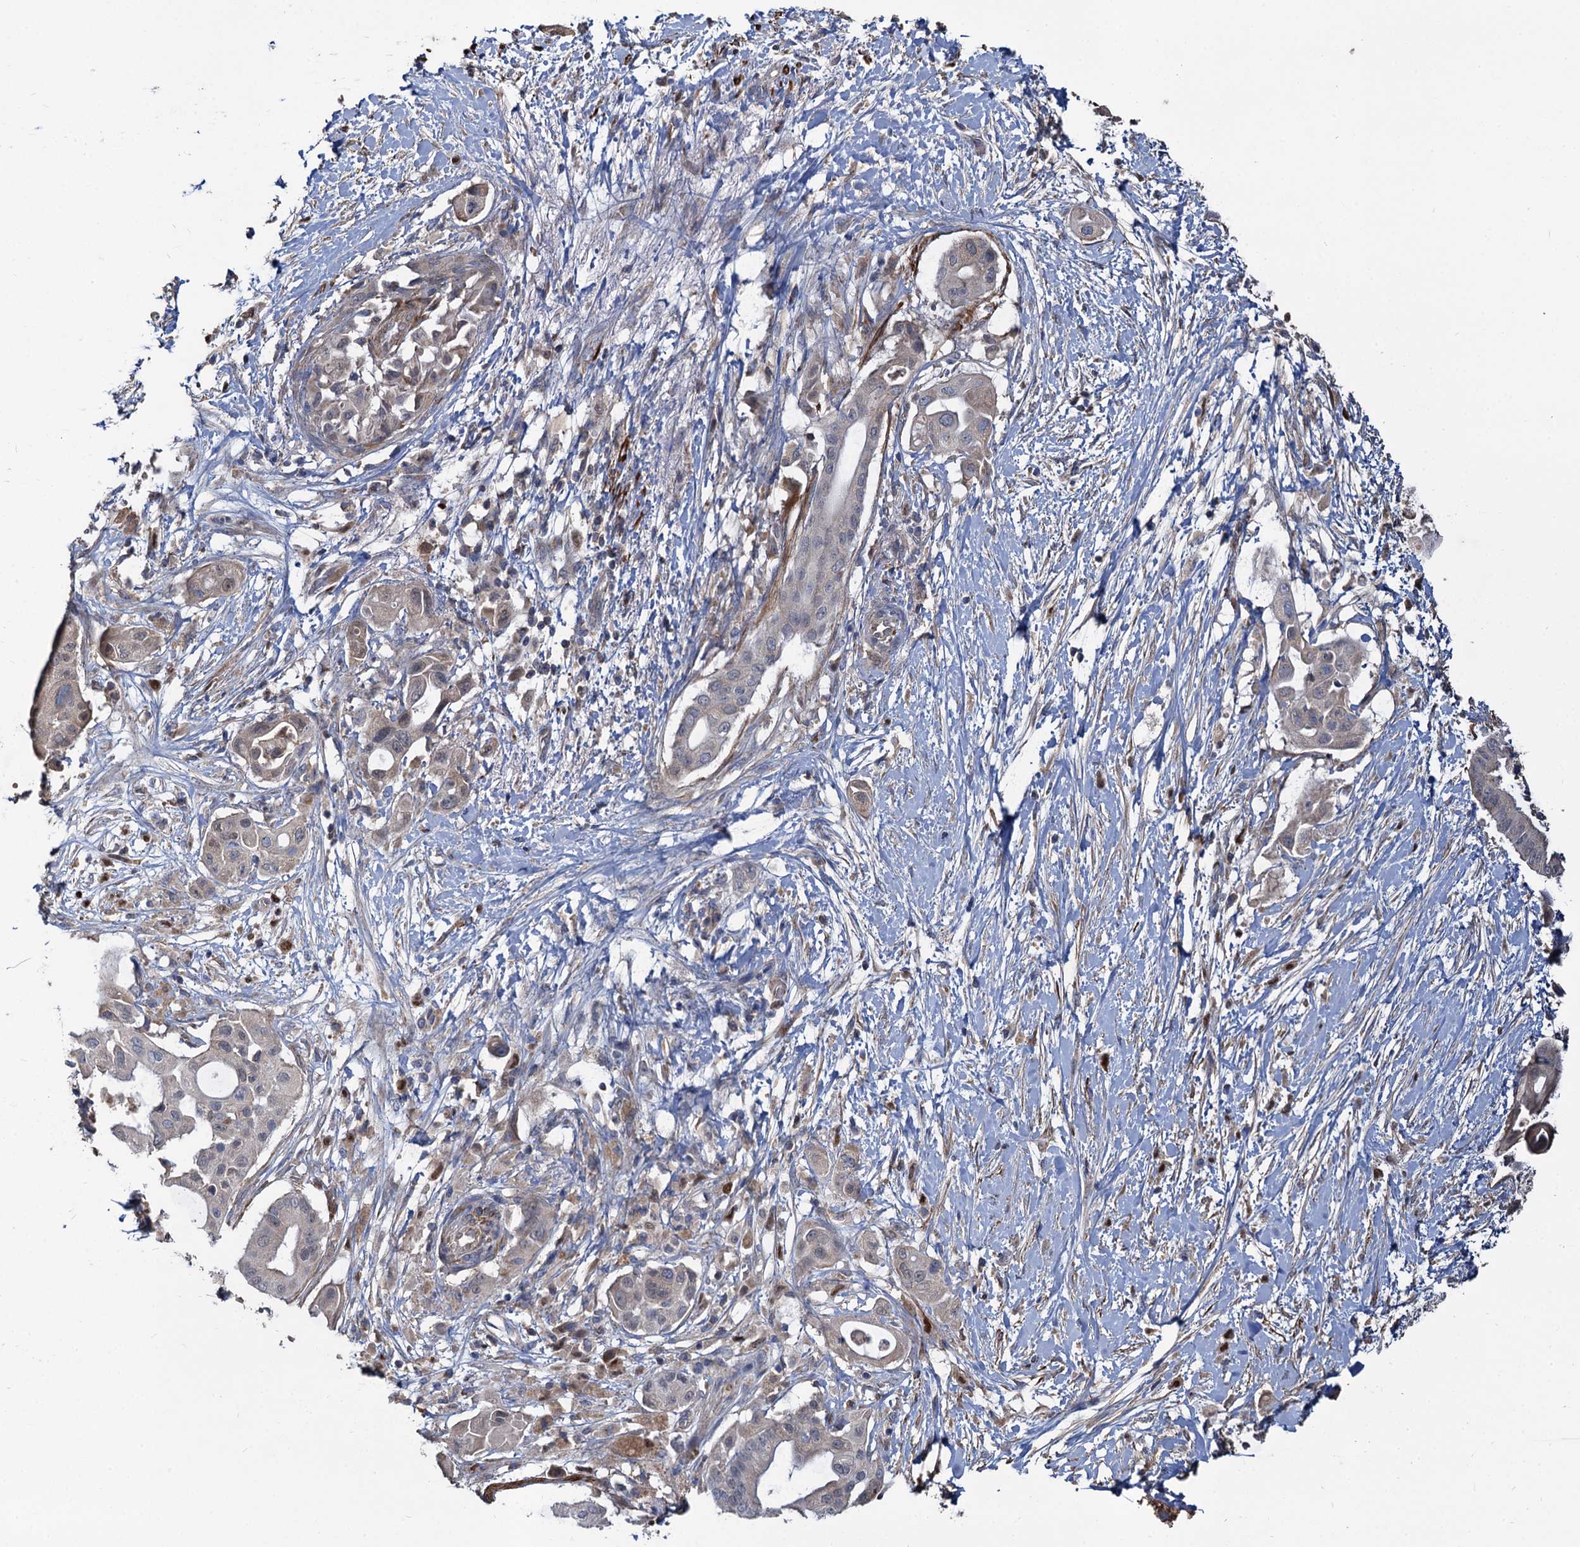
{"staining": {"intensity": "negative", "quantity": "none", "location": "none"}, "tissue": "pancreatic cancer", "cell_type": "Tumor cells", "image_type": "cancer", "snomed": [{"axis": "morphology", "description": "Adenocarcinoma, NOS"}, {"axis": "topography", "description": "Pancreas"}], "caption": "Tumor cells are negative for protein expression in human pancreatic cancer.", "gene": "ALKBH7", "patient": {"sex": "male", "age": 68}}